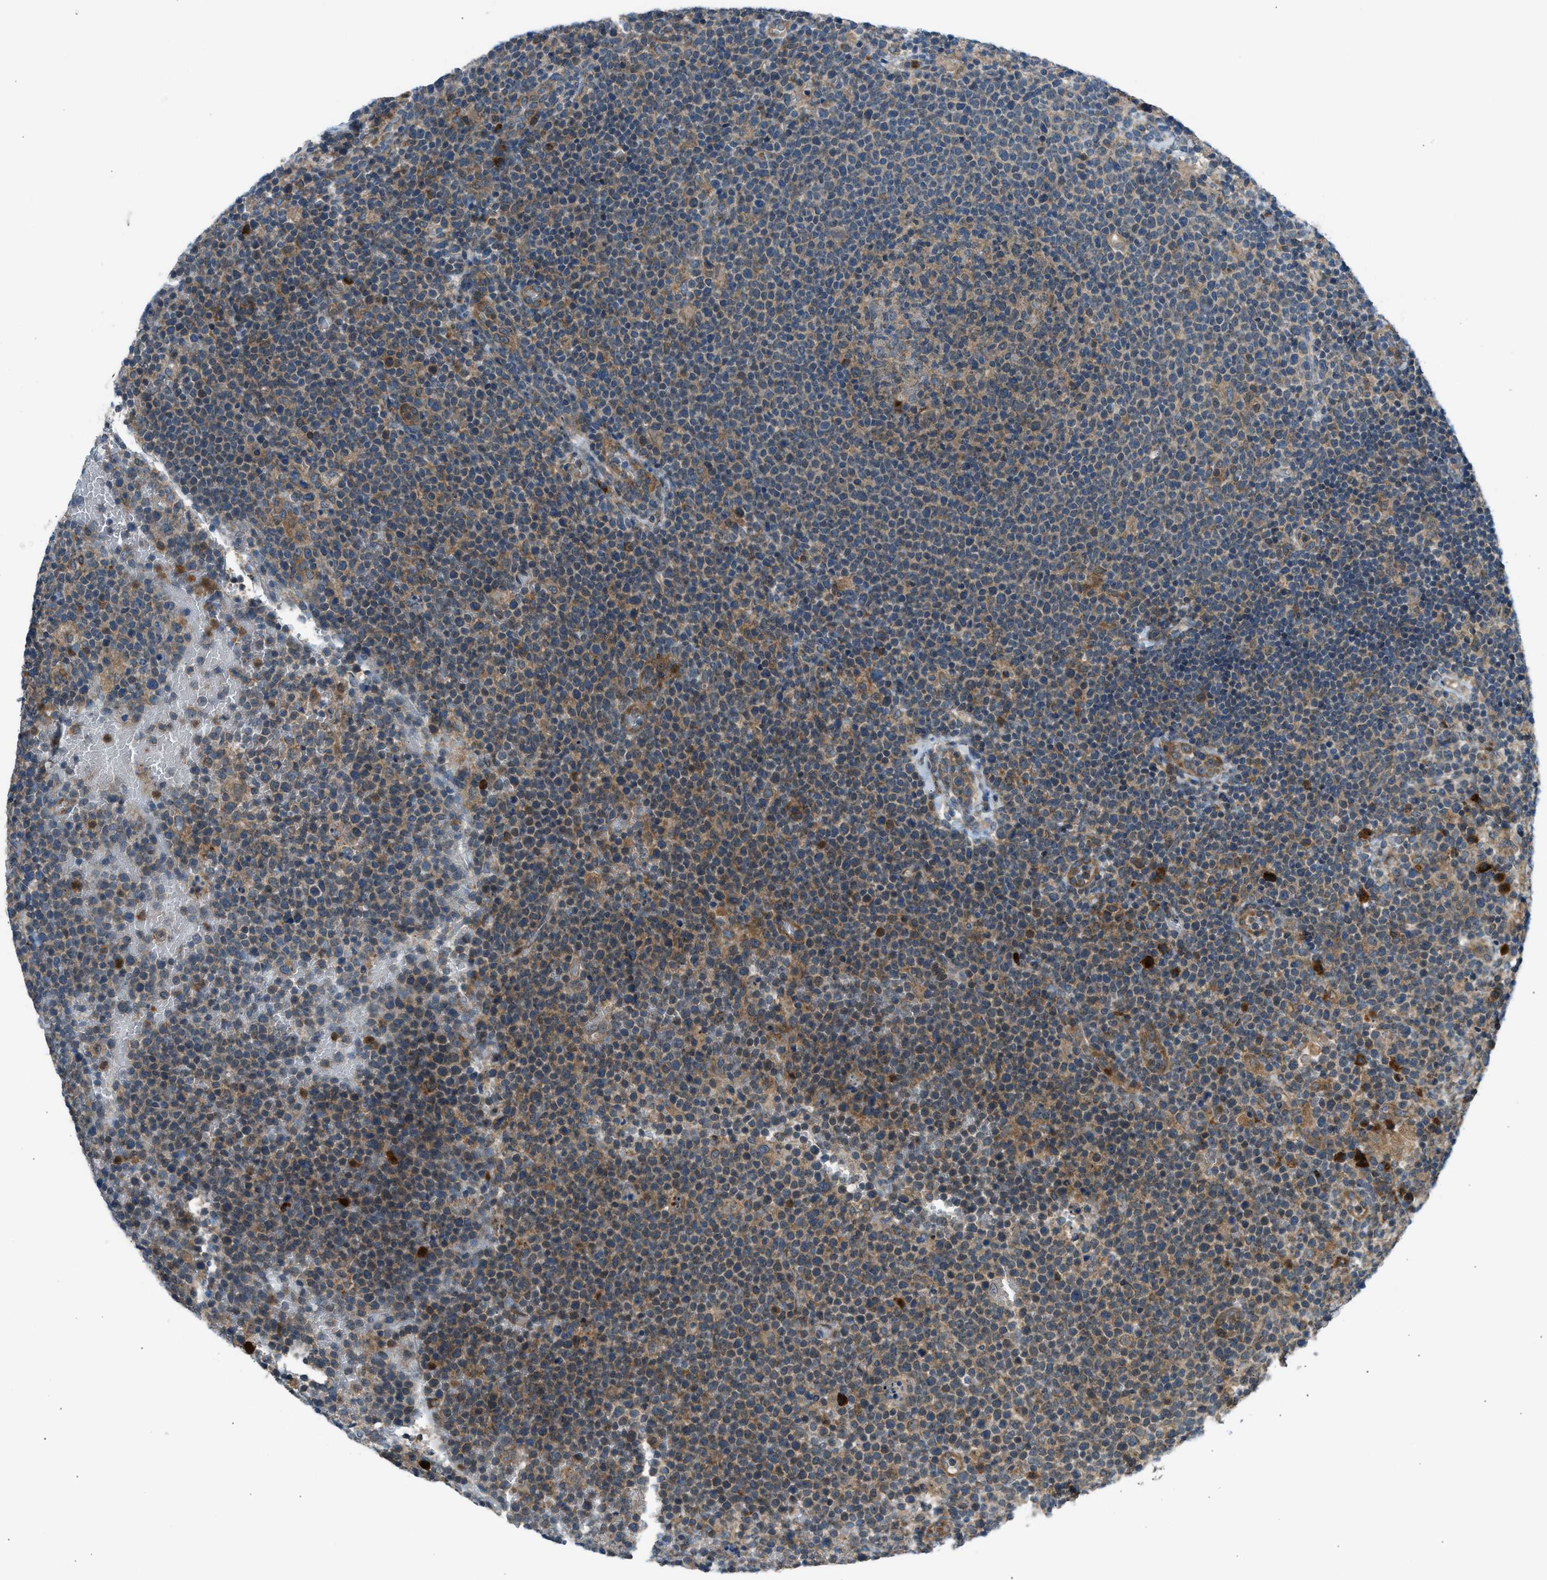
{"staining": {"intensity": "moderate", "quantity": "25%-75%", "location": "cytoplasmic/membranous"}, "tissue": "lymphoma", "cell_type": "Tumor cells", "image_type": "cancer", "snomed": [{"axis": "morphology", "description": "Malignant lymphoma, non-Hodgkin's type, High grade"}, {"axis": "topography", "description": "Lymph node"}], "caption": "Immunohistochemistry (IHC) of lymphoma displays medium levels of moderate cytoplasmic/membranous staining in about 25%-75% of tumor cells.", "gene": "EDARADD", "patient": {"sex": "male", "age": 61}}